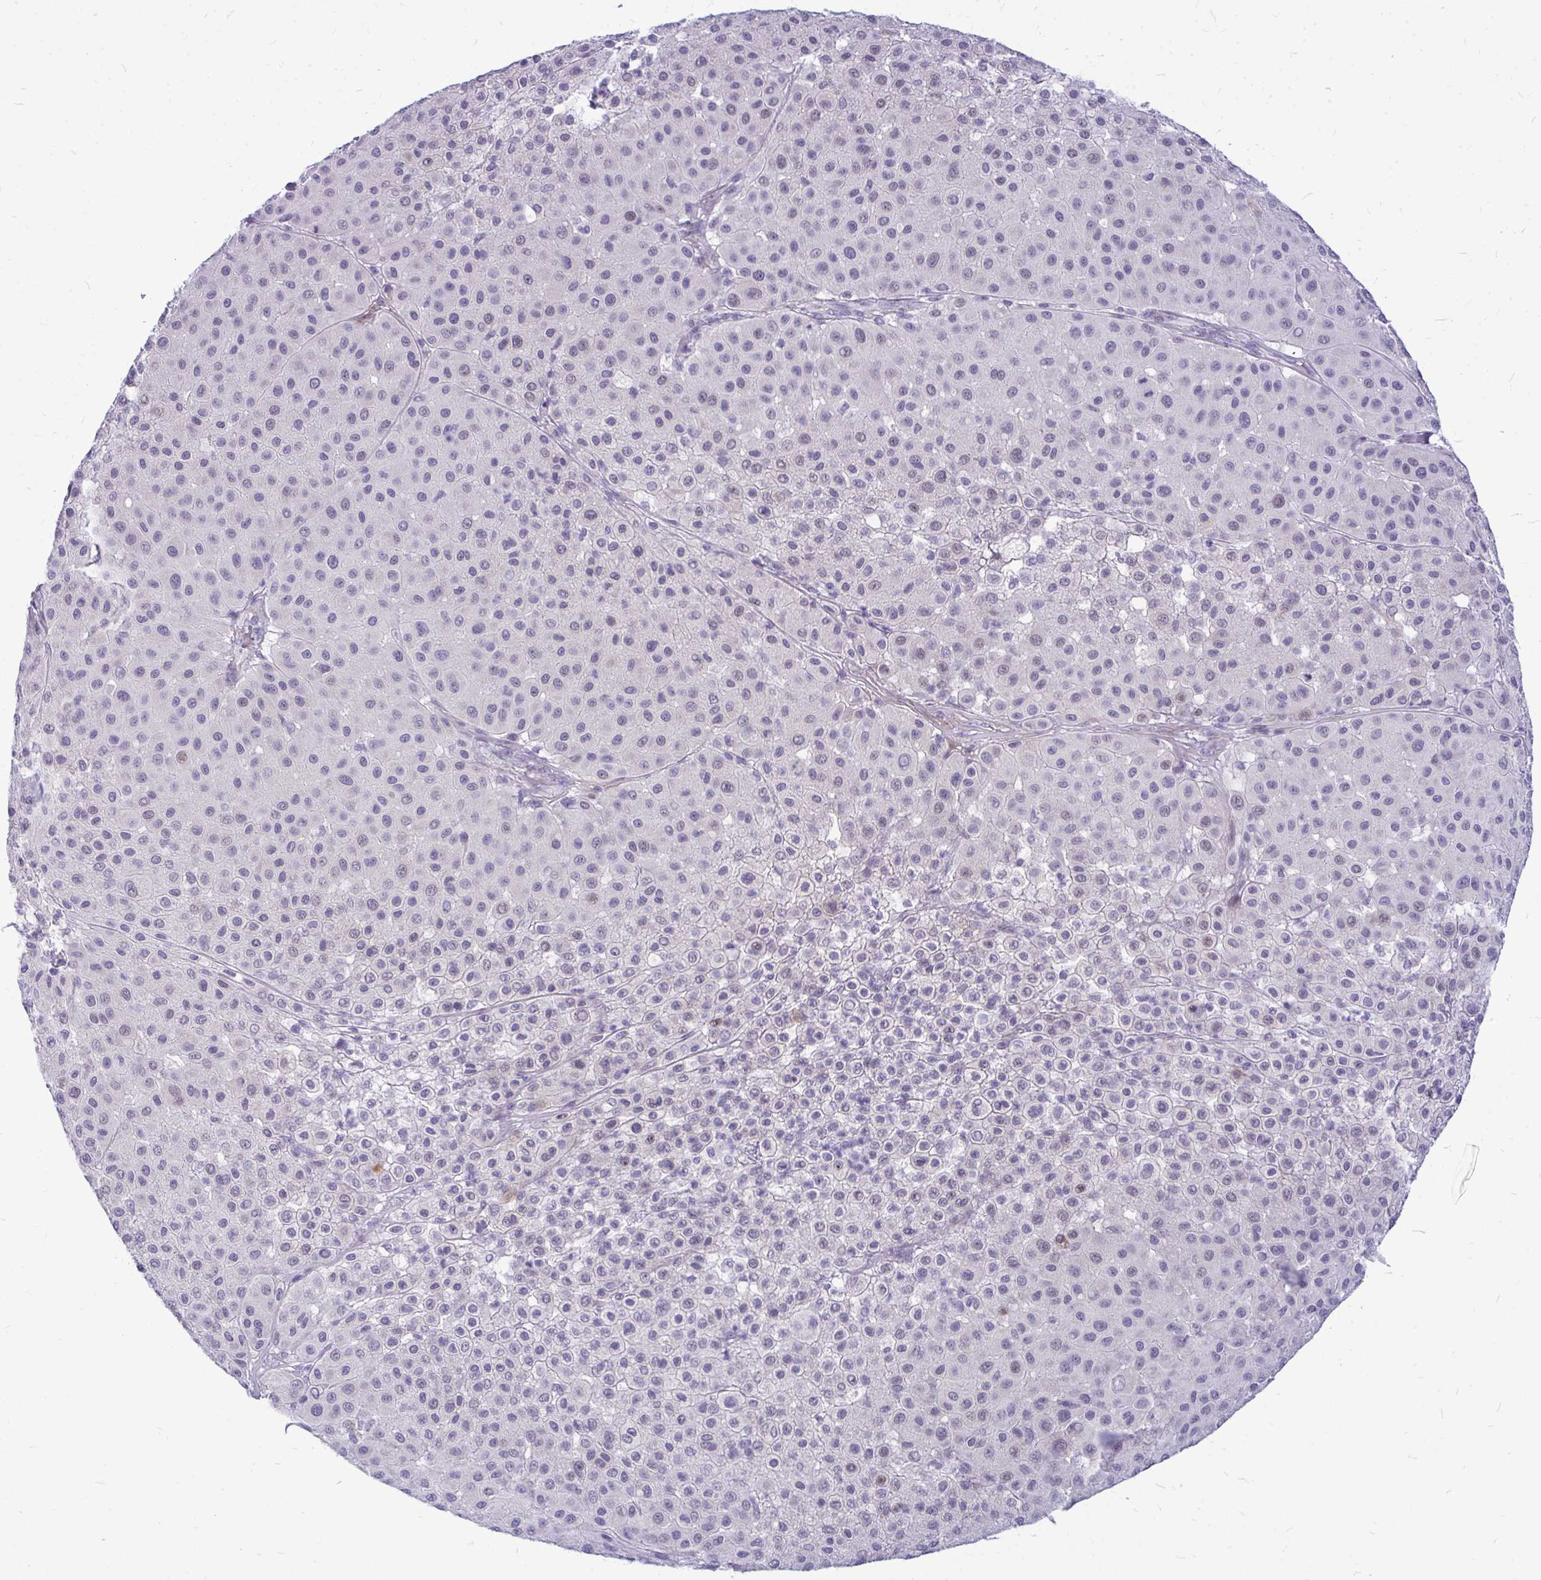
{"staining": {"intensity": "negative", "quantity": "none", "location": "none"}, "tissue": "melanoma", "cell_type": "Tumor cells", "image_type": "cancer", "snomed": [{"axis": "morphology", "description": "Malignant melanoma, Metastatic site"}, {"axis": "topography", "description": "Smooth muscle"}], "caption": "An immunohistochemistry (IHC) image of melanoma is shown. There is no staining in tumor cells of melanoma. The staining is performed using DAB (3,3'-diaminobenzidine) brown chromogen with nuclei counter-stained in using hematoxylin.", "gene": "ZSCAN25", "patient": {"sex": "male", "age": 41}}